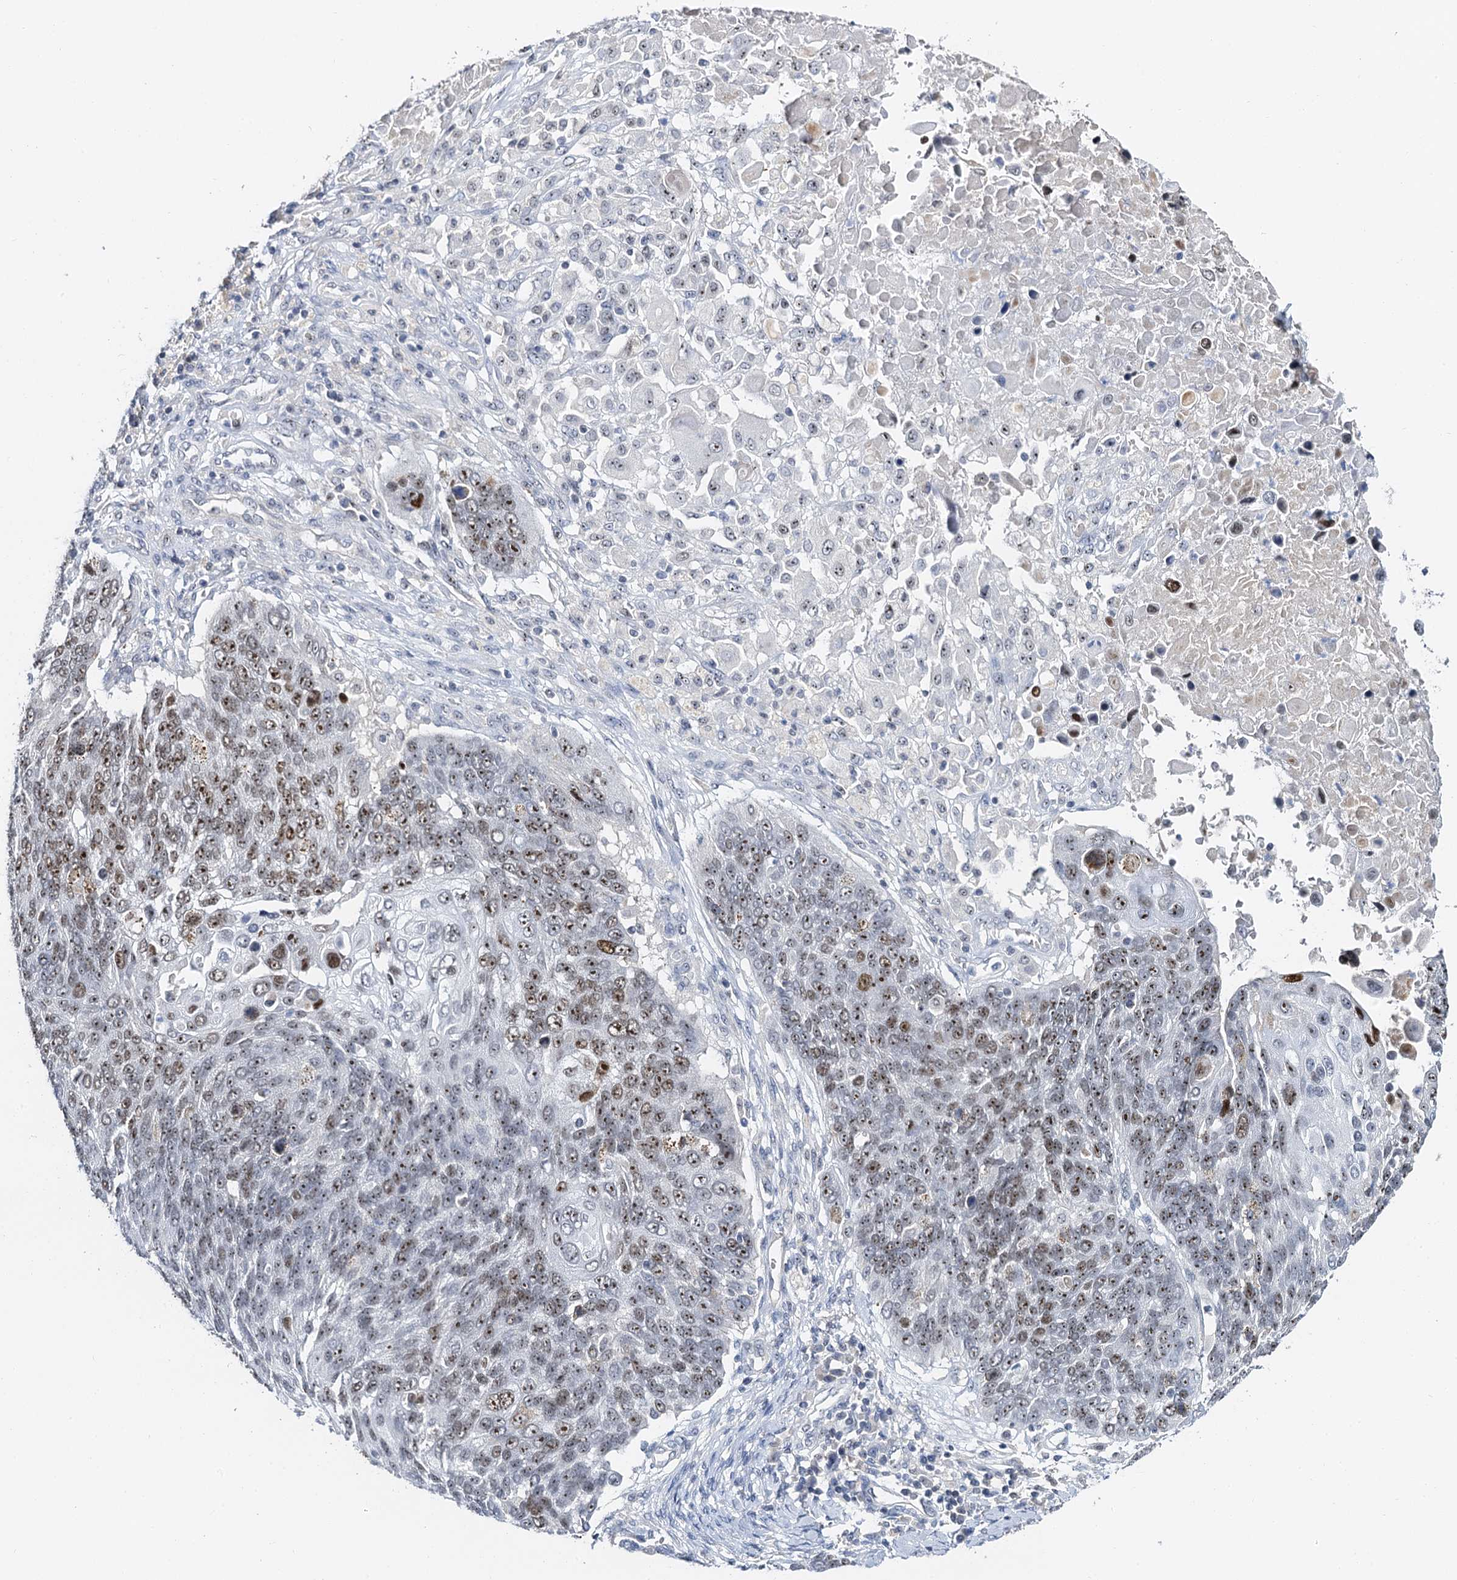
{"staining": {"intensity": "moderate", "quantity": ">75%", "location": "nuclear"}, "tissue": "lung cancer", "cell_type": "Tumor cells", "image_type": "cancer", "snomed": [{"axis": "morphology", "description": "Squamous cell carcinoma, NOS"}, {"axis": "topography", "description": "Lung"}], "caption": "An IHC histopathology image of tumor tissue is shown. Protein staining in brown shows moderate nuclear positivity in lung cancer (squamous cell carcinoma) within tumor cells.", "gene": "NOP2", "patient": {"sex": "male", "age": 66}}